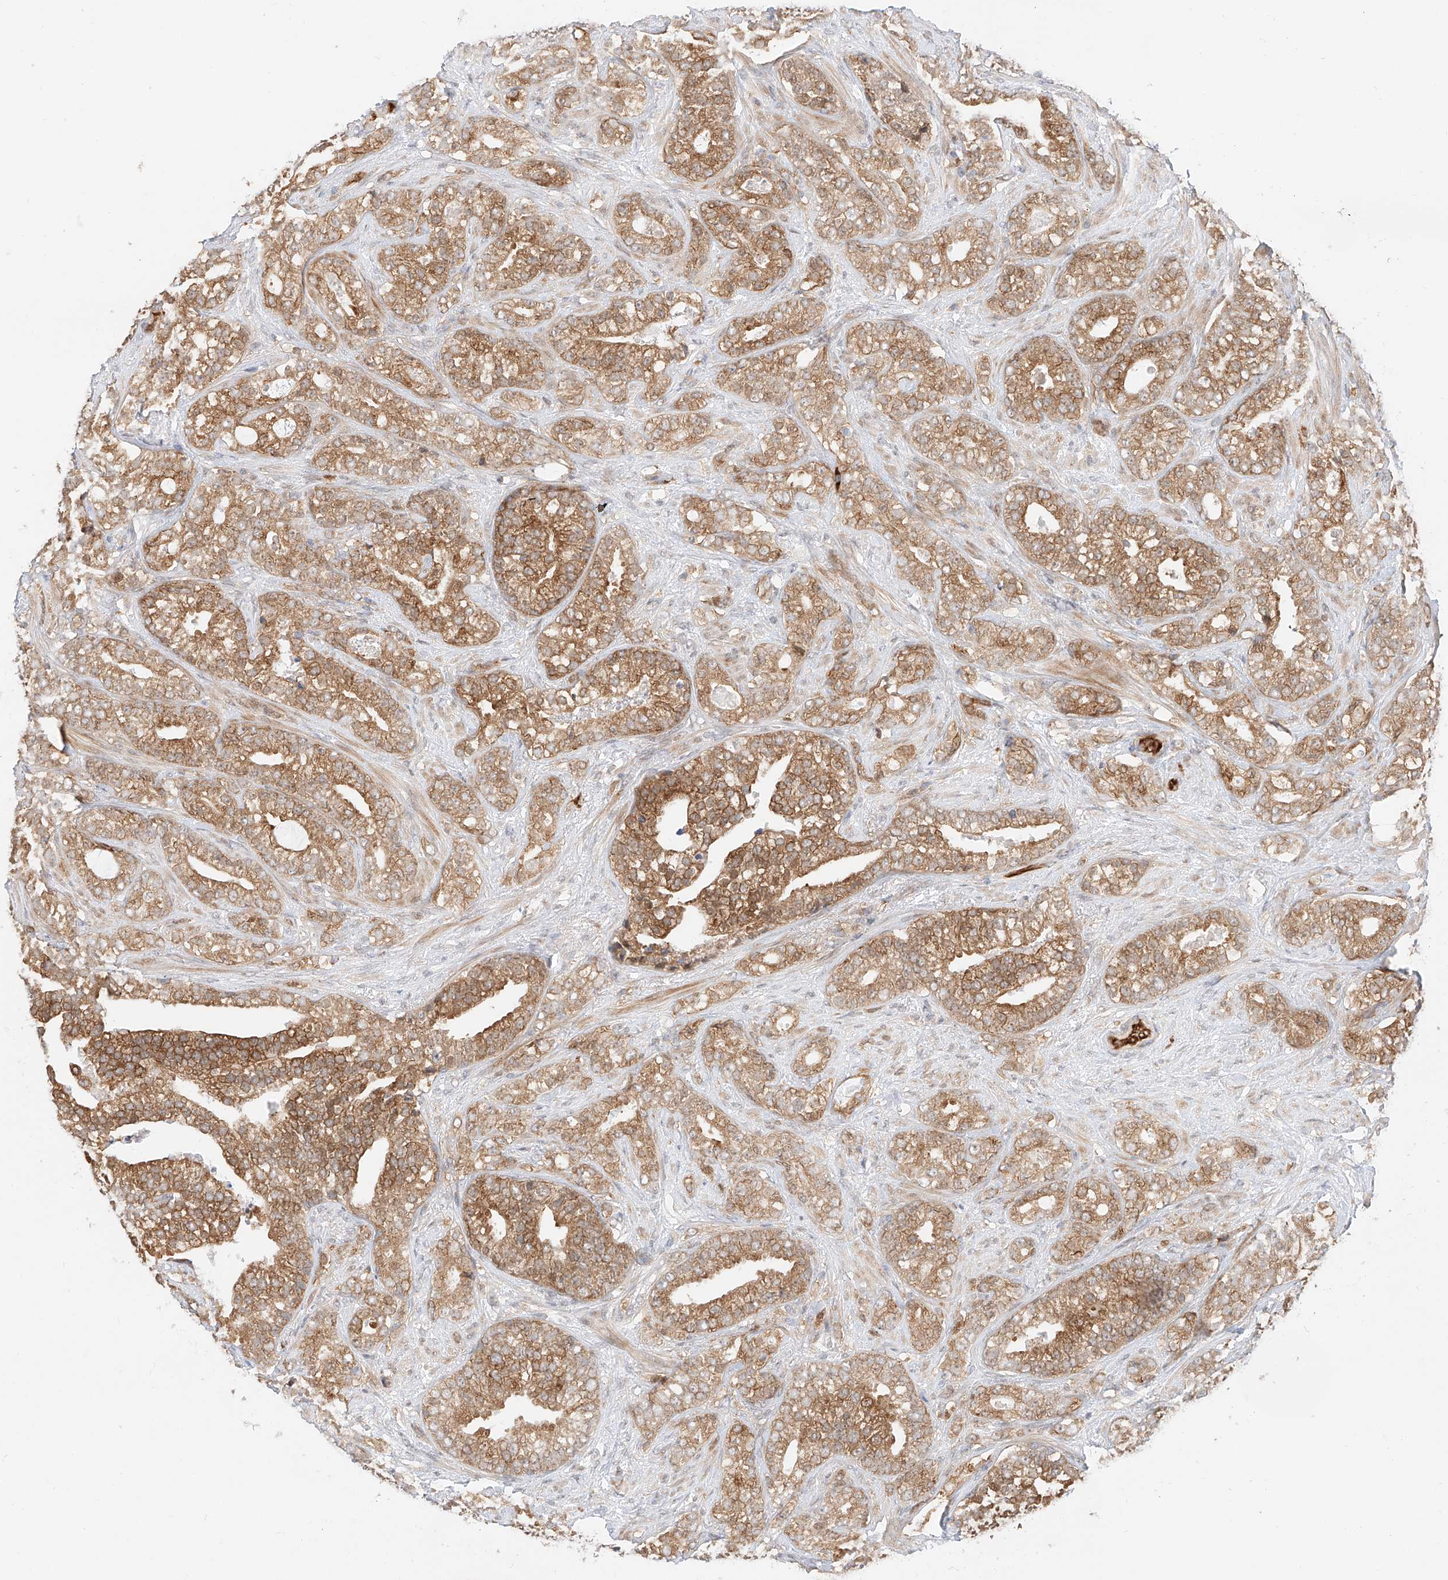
{"staining": {"intensity": "moderate", "quantity": ">75%", "location": "cytoplasmic/membranous"}, "tissue": "prostate cancer", "cell_type": "Tumor cells", "image_type": "cancer", "snomed": [{"axis": "morphology", "description": "Adenocarcinoma, High grade"}, {"axis": "topography", "description": "Prostate and seminal vesicle, NOS"}], "caption": "A micrograph of human prostate cancer stained for a protein reveals moderate cytoplasmic/membranous brown staining in tumor cells.", "gene": "CARMIL1", "patient": {"sex": "male", "age": 67}}